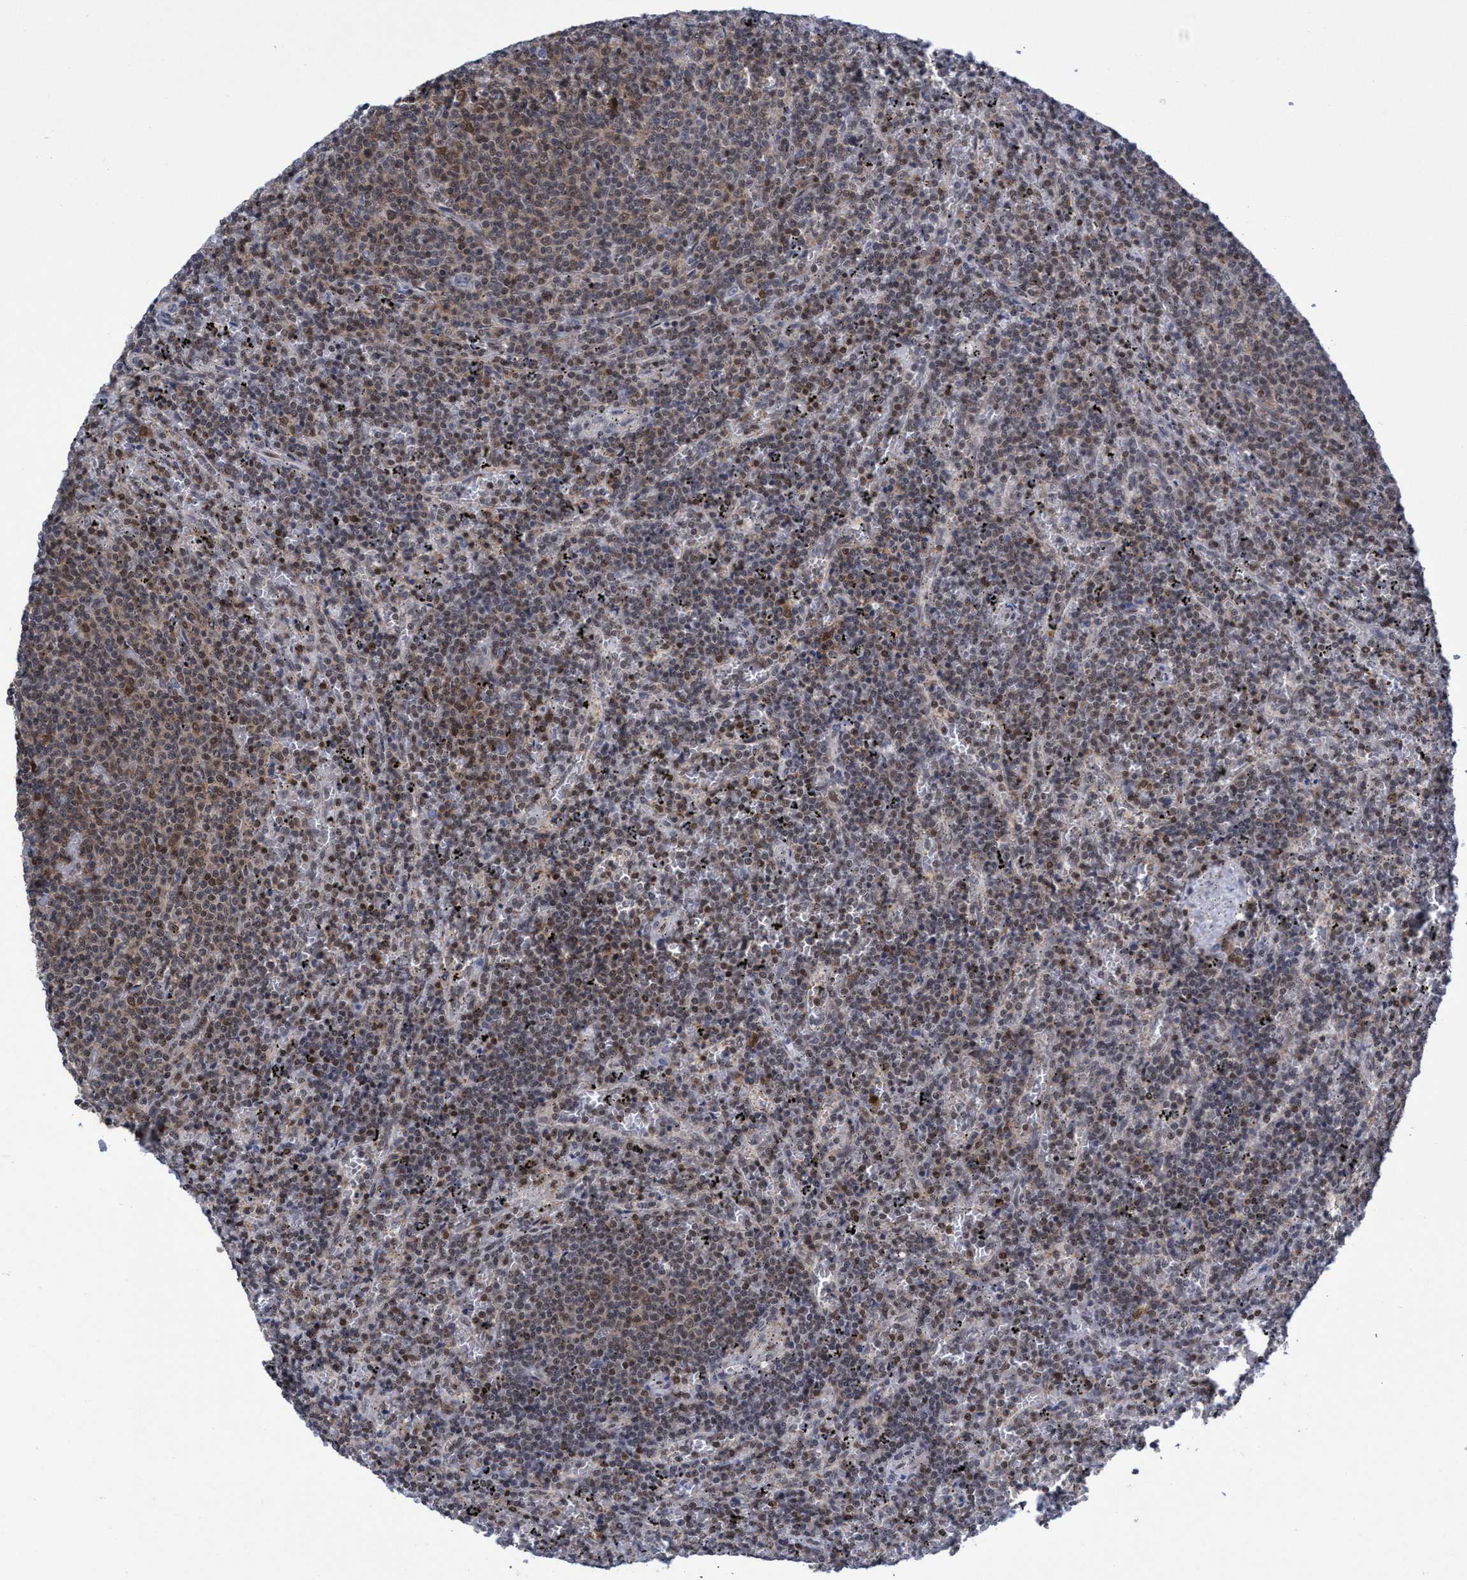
{"staining": {"intensity": "moderate", "quantity": "25%-75%", "location": "cytoplasmic/membranous,nuclear"}, "tissue": "lymphoma", "cell_type": "Tumor cells", "image_type": "cancer", "snomed": [{"axis": "morphology", "description": "Malignant lymphoma, non-Hodgkin's type, Low grade"}, {"axis": "topography", "description": "Spleen"}], "caption": "Lymphoma stained with DAB IHC exhibits medium levels of moderate cytoplasmic/membranous and nuclear positivity in approximately 25%-75% of tumor cells.", "gene": "C9orf78", "patient": {"sex": "female", "age": 50}}